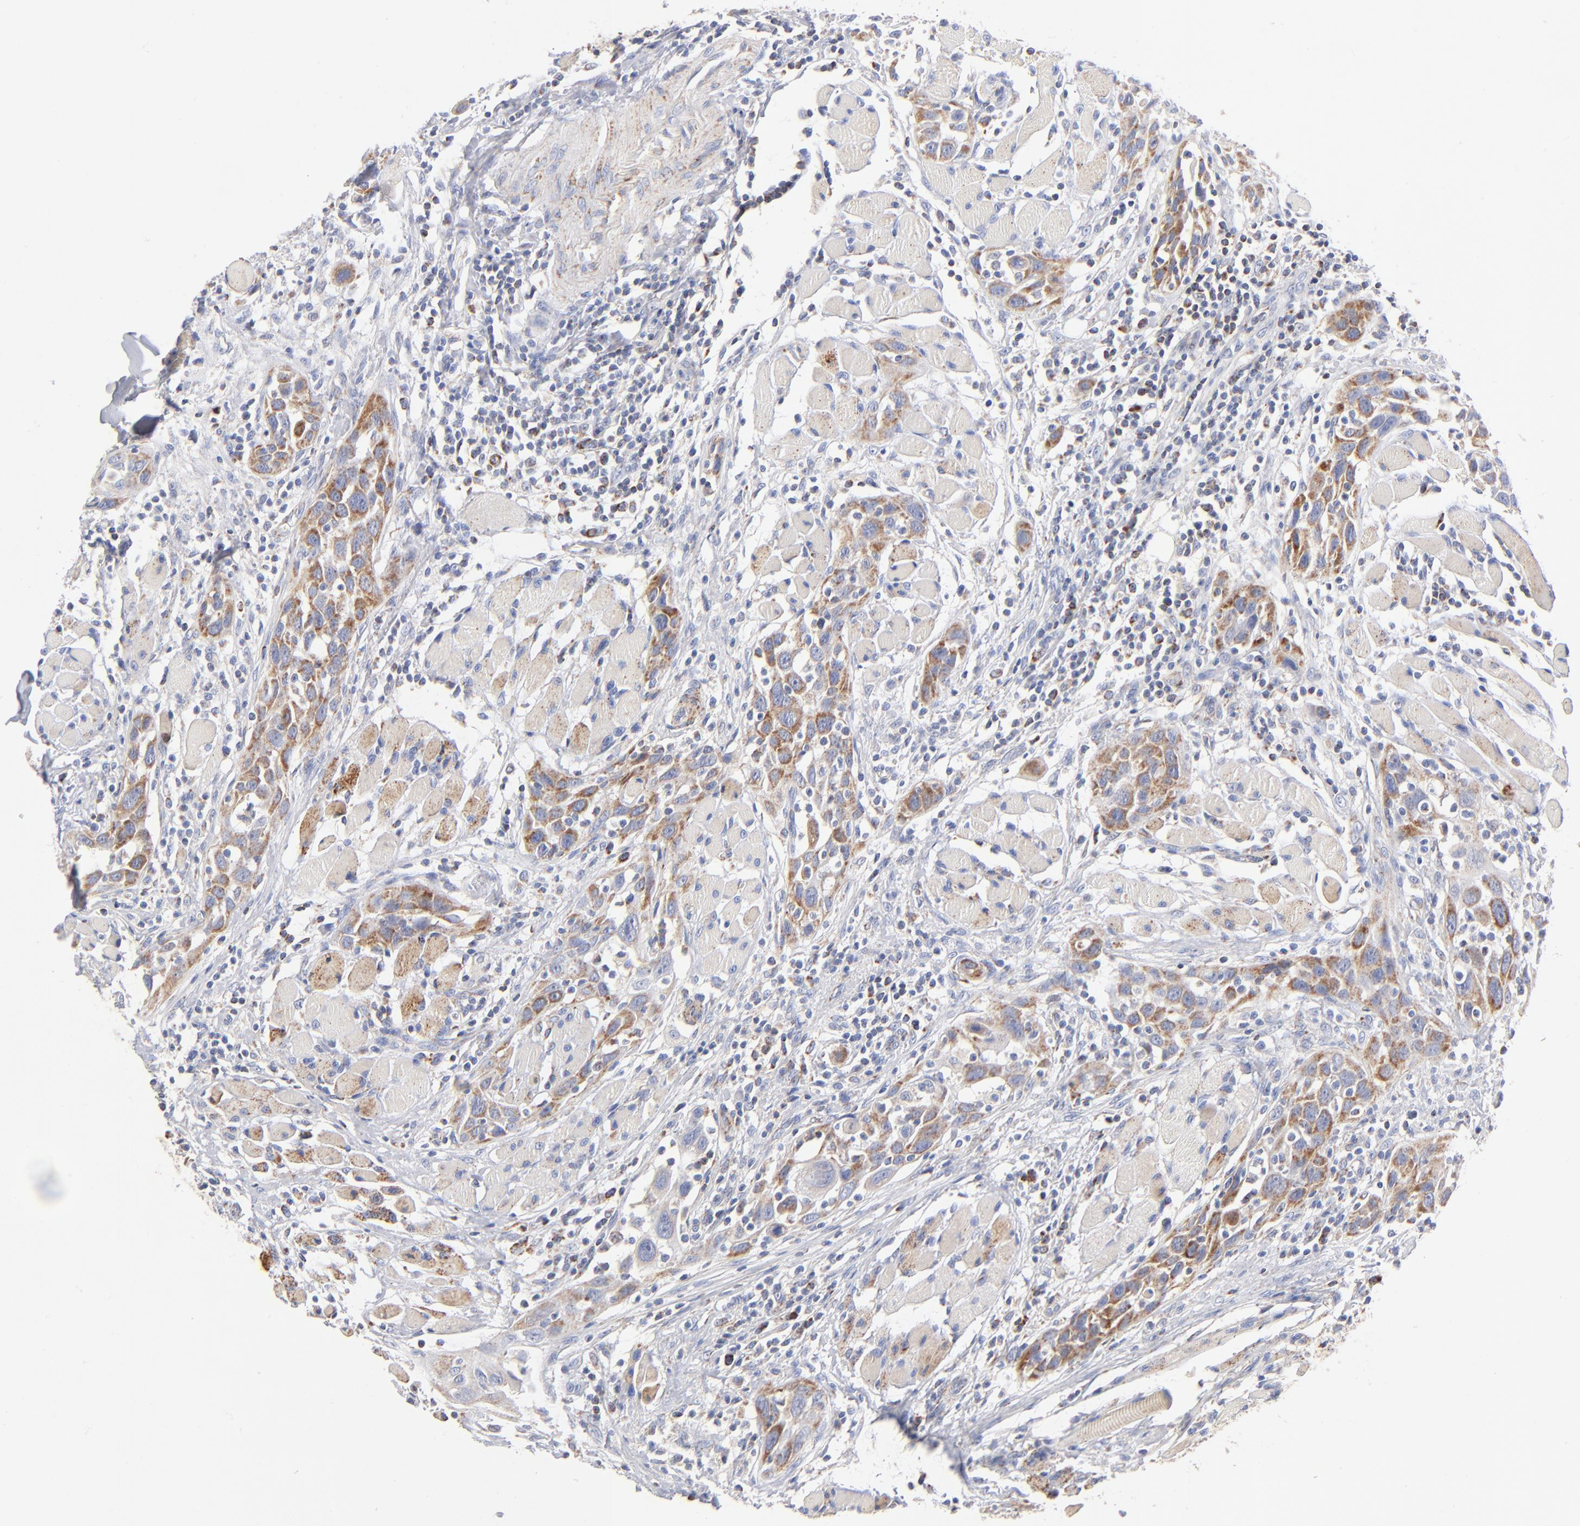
{"staining": {"intensity": "moderate", "quantity": ">75%", "location": "cytoplasmic/membranous"}, "tissue": "head and neck cancer", "cell_type": "Tumor cells", "image_type": "cancer", "snomed": [{"axis": "morphology", "description": "Squamous cell carcinoma, NOS"}, {"axis": "topography", "description": "Oral tissue"}, {"axis": "topography", "description": "Head-Neck"}], "caption": "Squamous cell carcinoma (head and neck) stained with a brown dye reveals moderate cytoplasmic/membranous positive staining in about >75% of tumor cells.", "gene": "DLAT", "patient": {"sex": "female", "age": 50}}